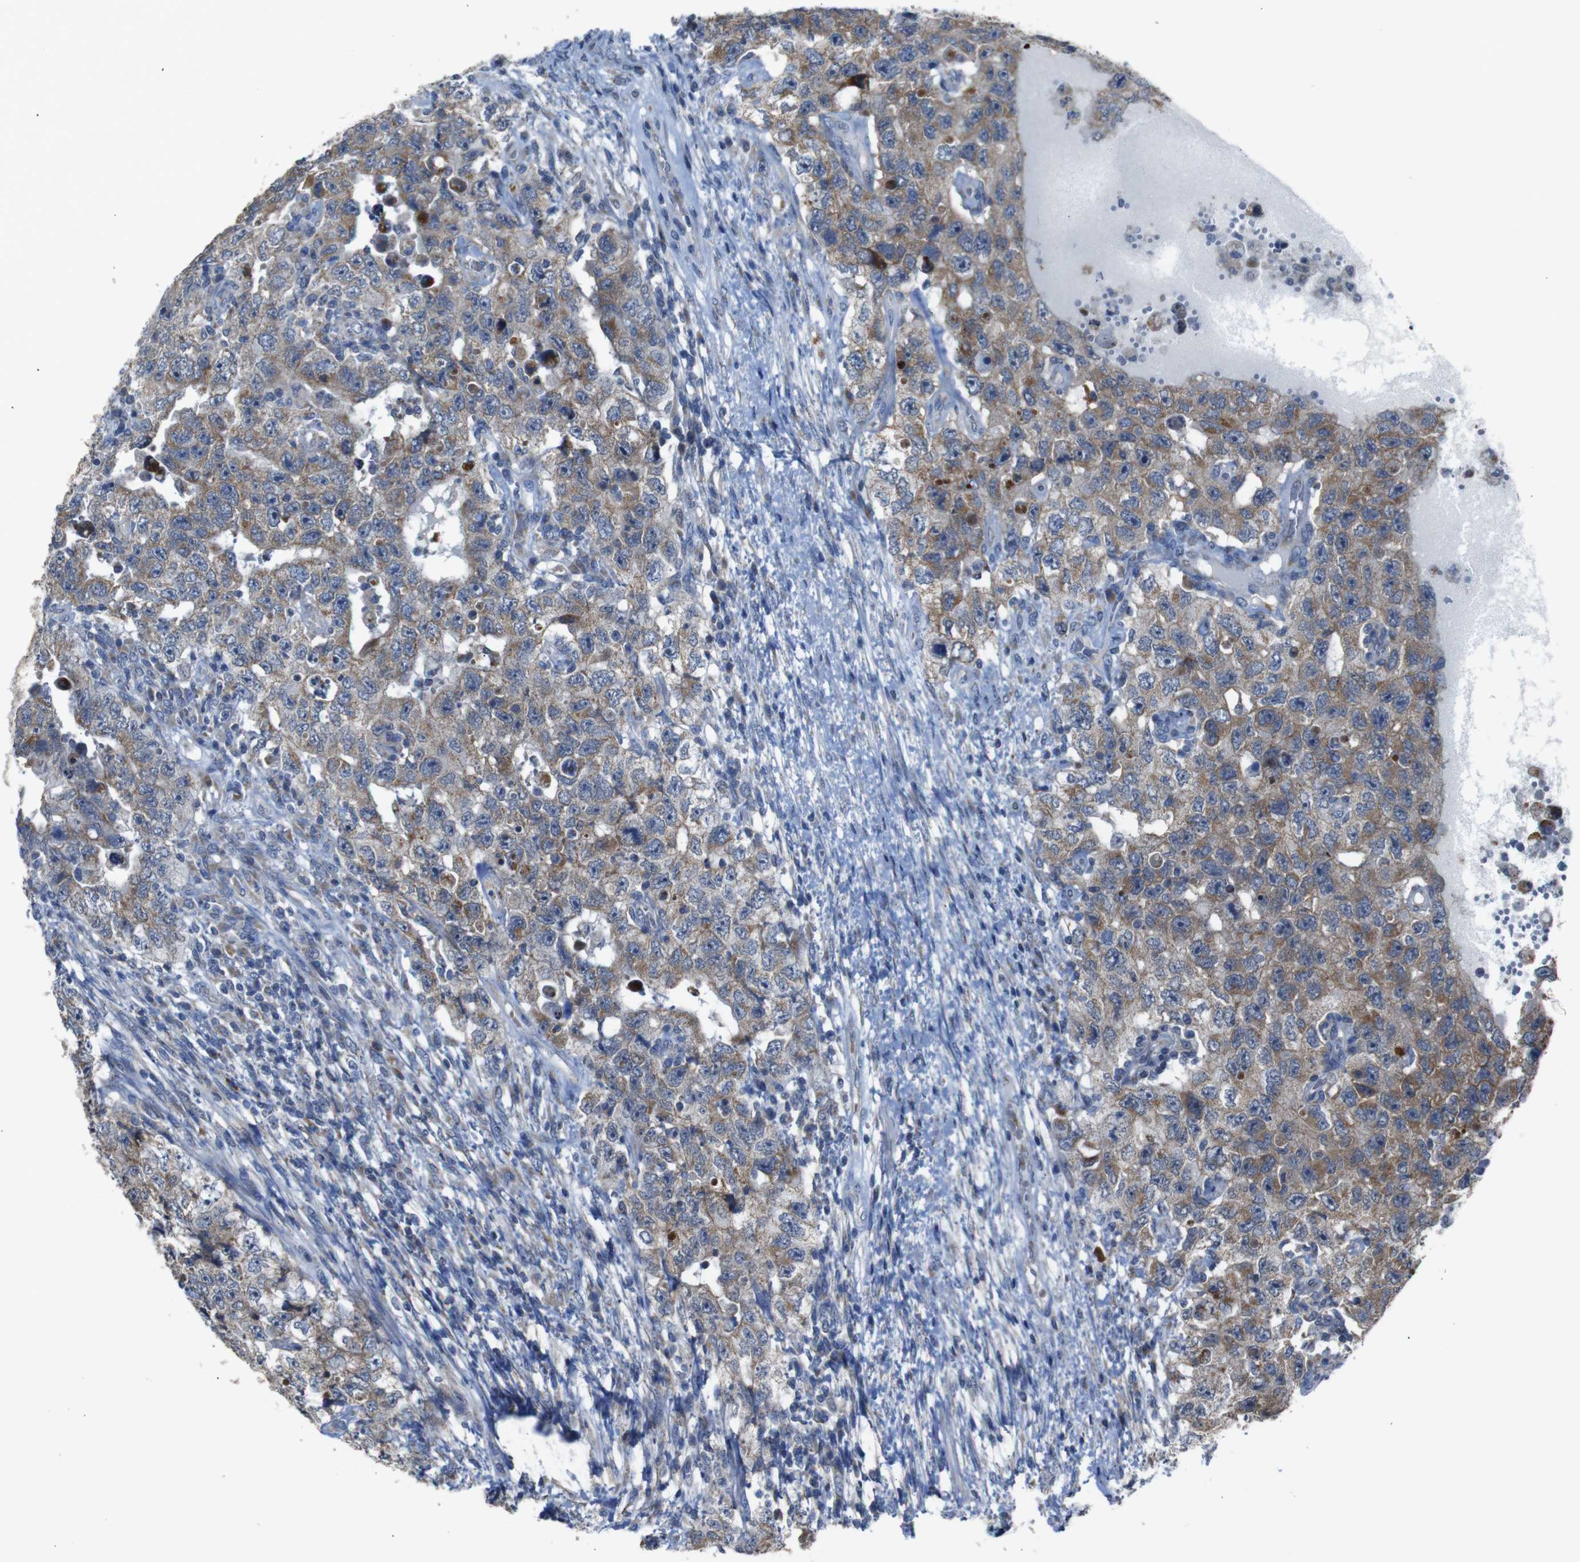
{"staining": {"intensity": "moderate", "quantity": "25%-75%", "location": "cytoplasmic/membranous"}, "tissue": "testis cancer", "cell_type": "Tumor cells", "image_type": "cancer", "snomed": [{"axis": "morphology", "description": "Carcinoma, Embryonal, NOS"}, {"axis": "topography", "description": "Testis"}], "caption": "The image reveals staining of testis cancer (embryonal carcinoma), revealing moderate cytoplasmic/membranous protein staining (brown color) within tumor cells. (DAB IHC, brown staining for protein, blue staining for nuclei).", "gene": "CHST10", "patient": {"sex": "male", "age": 26}}